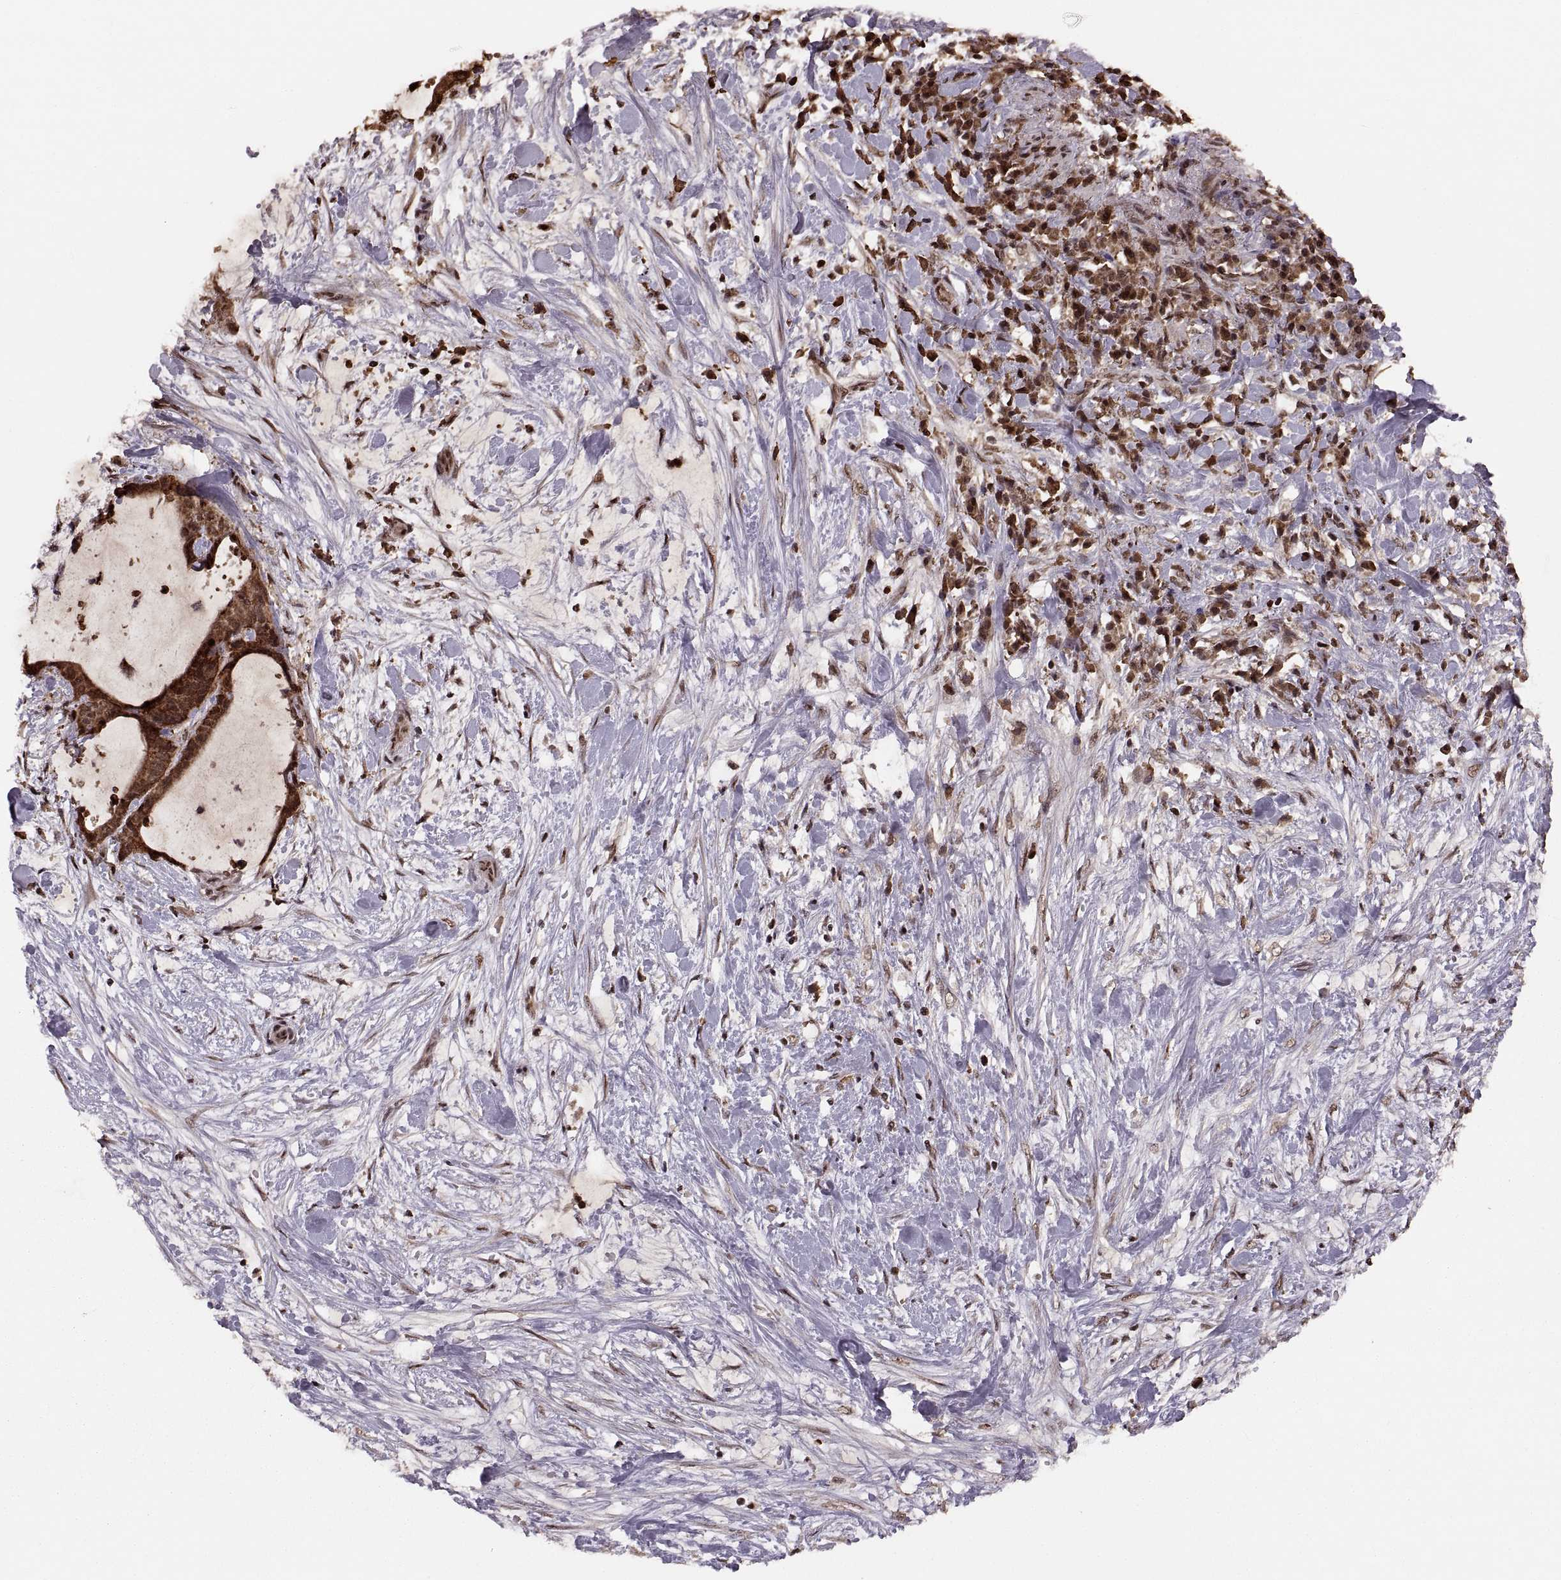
{"staining": {"intensity": "moderate", "quantity": ">75%", "location": "cytoplasmic/membranous"}, "tissue": "liver cancer", "cell_type": "Tumor cells", "image_type": "cancer", "snomed": [{"axis": "morphology", "description": "Cholangiocarcinoma"}, {"axis": "topography", "description": "Liver"}], "caption": "The micrograph demonstrates immunohistochemical staining of liver cancer (cholangiocarcinoma). There is moderate cytoplasmic/membranous expression is seen in approximately >75% of tumor cells.", "gene": "RFT1", "patient": {"sex": "female", "age": 73}}